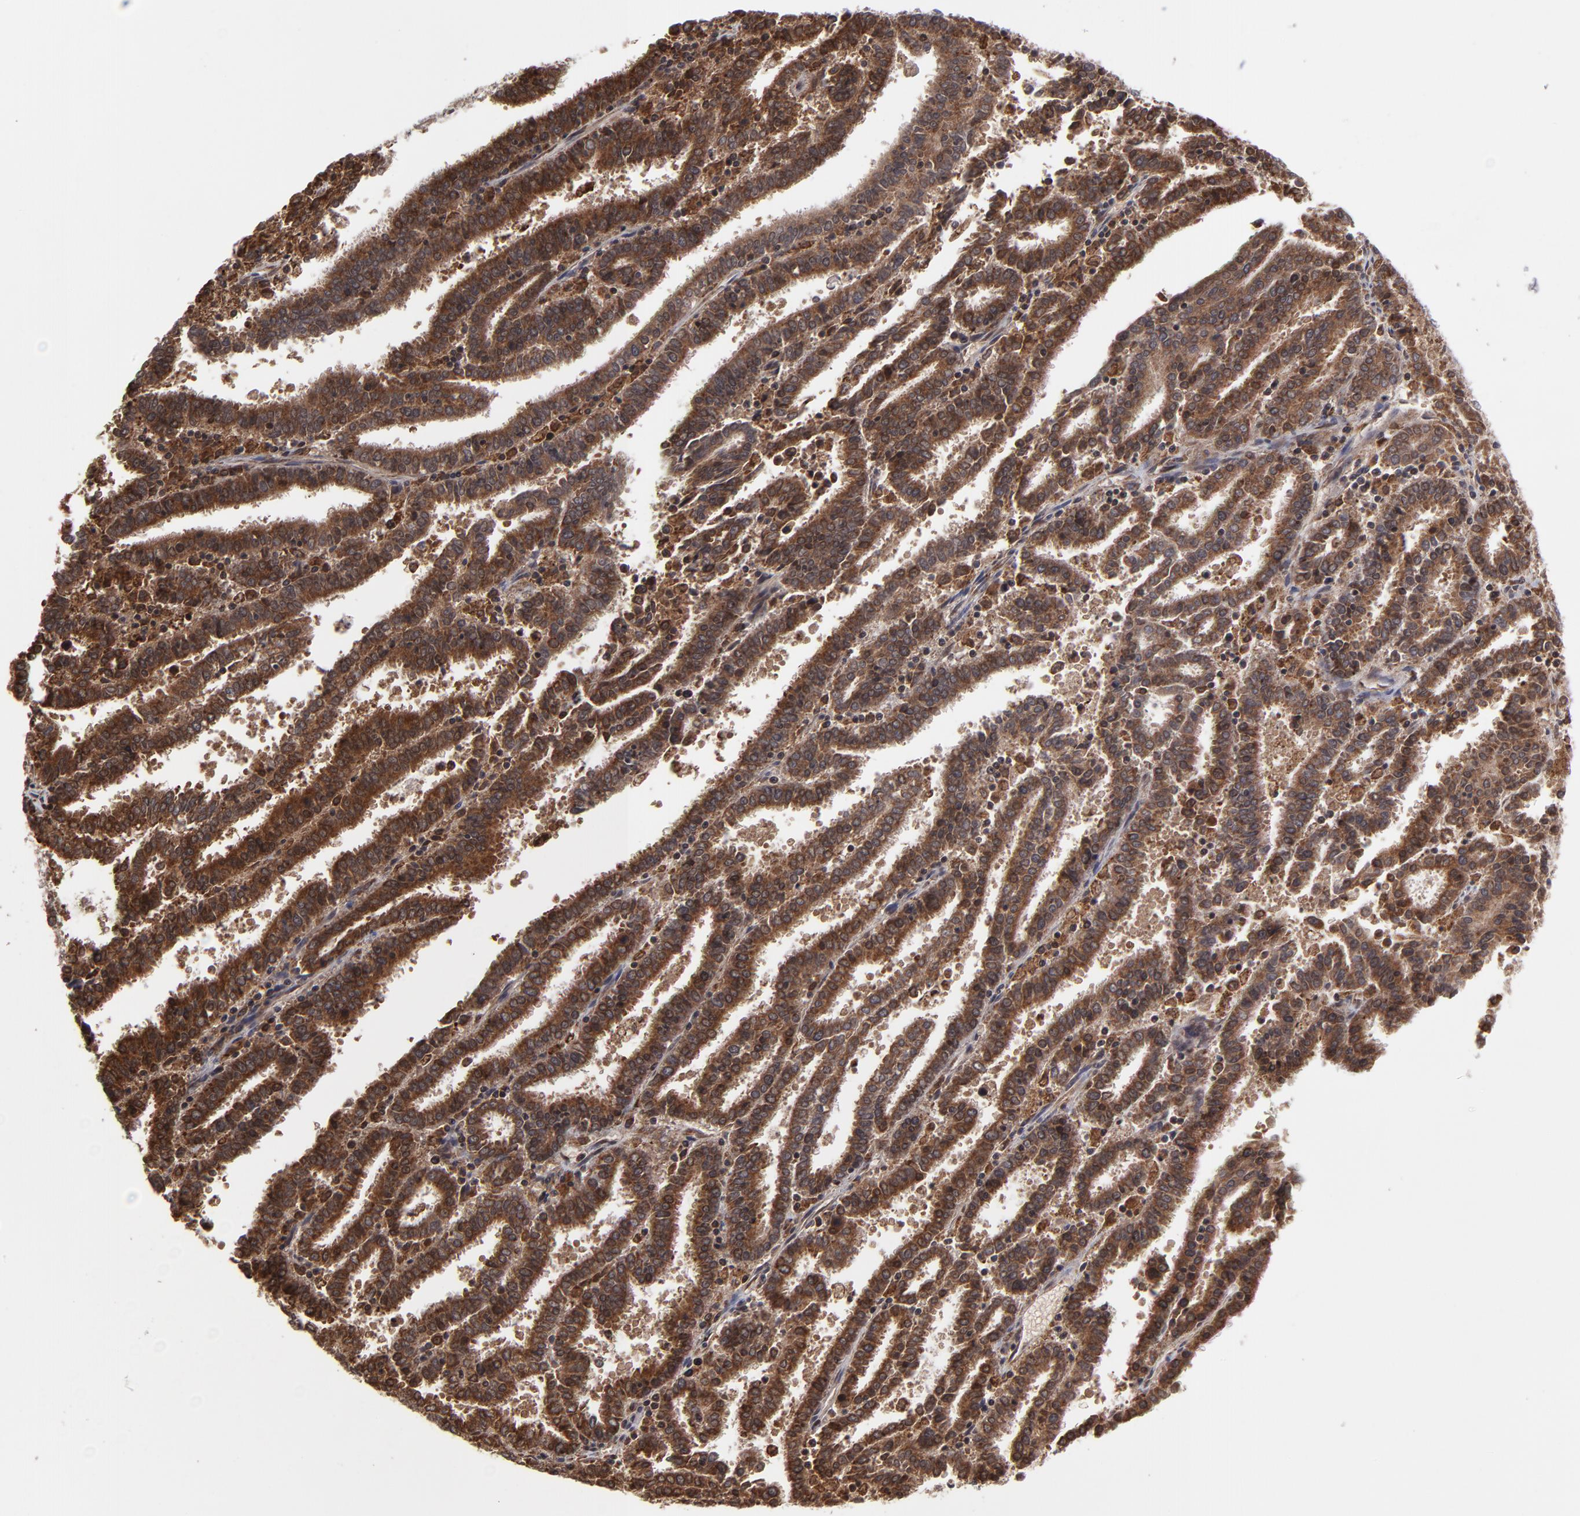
{"staining": {"intensity": "strong", "quantity": ">75%", "location": "nuclear"}, "tissue": "endometrial cancer", "cell_type": "Tumor cells", "image_type": "cancer", "snomed": [{"axis": "morphology", "description": "Adenocarcinoma, NOS"}, {"axis": "topography", "description": "Uterus"}], "caption": "Tumor cells demonstrate high levels of strong nuclear staining in about >75% of cells in human adenocarcinoma (endometrial).", "gene": "UBE2L6", "patient": {"sex": "female", "age": 83}}